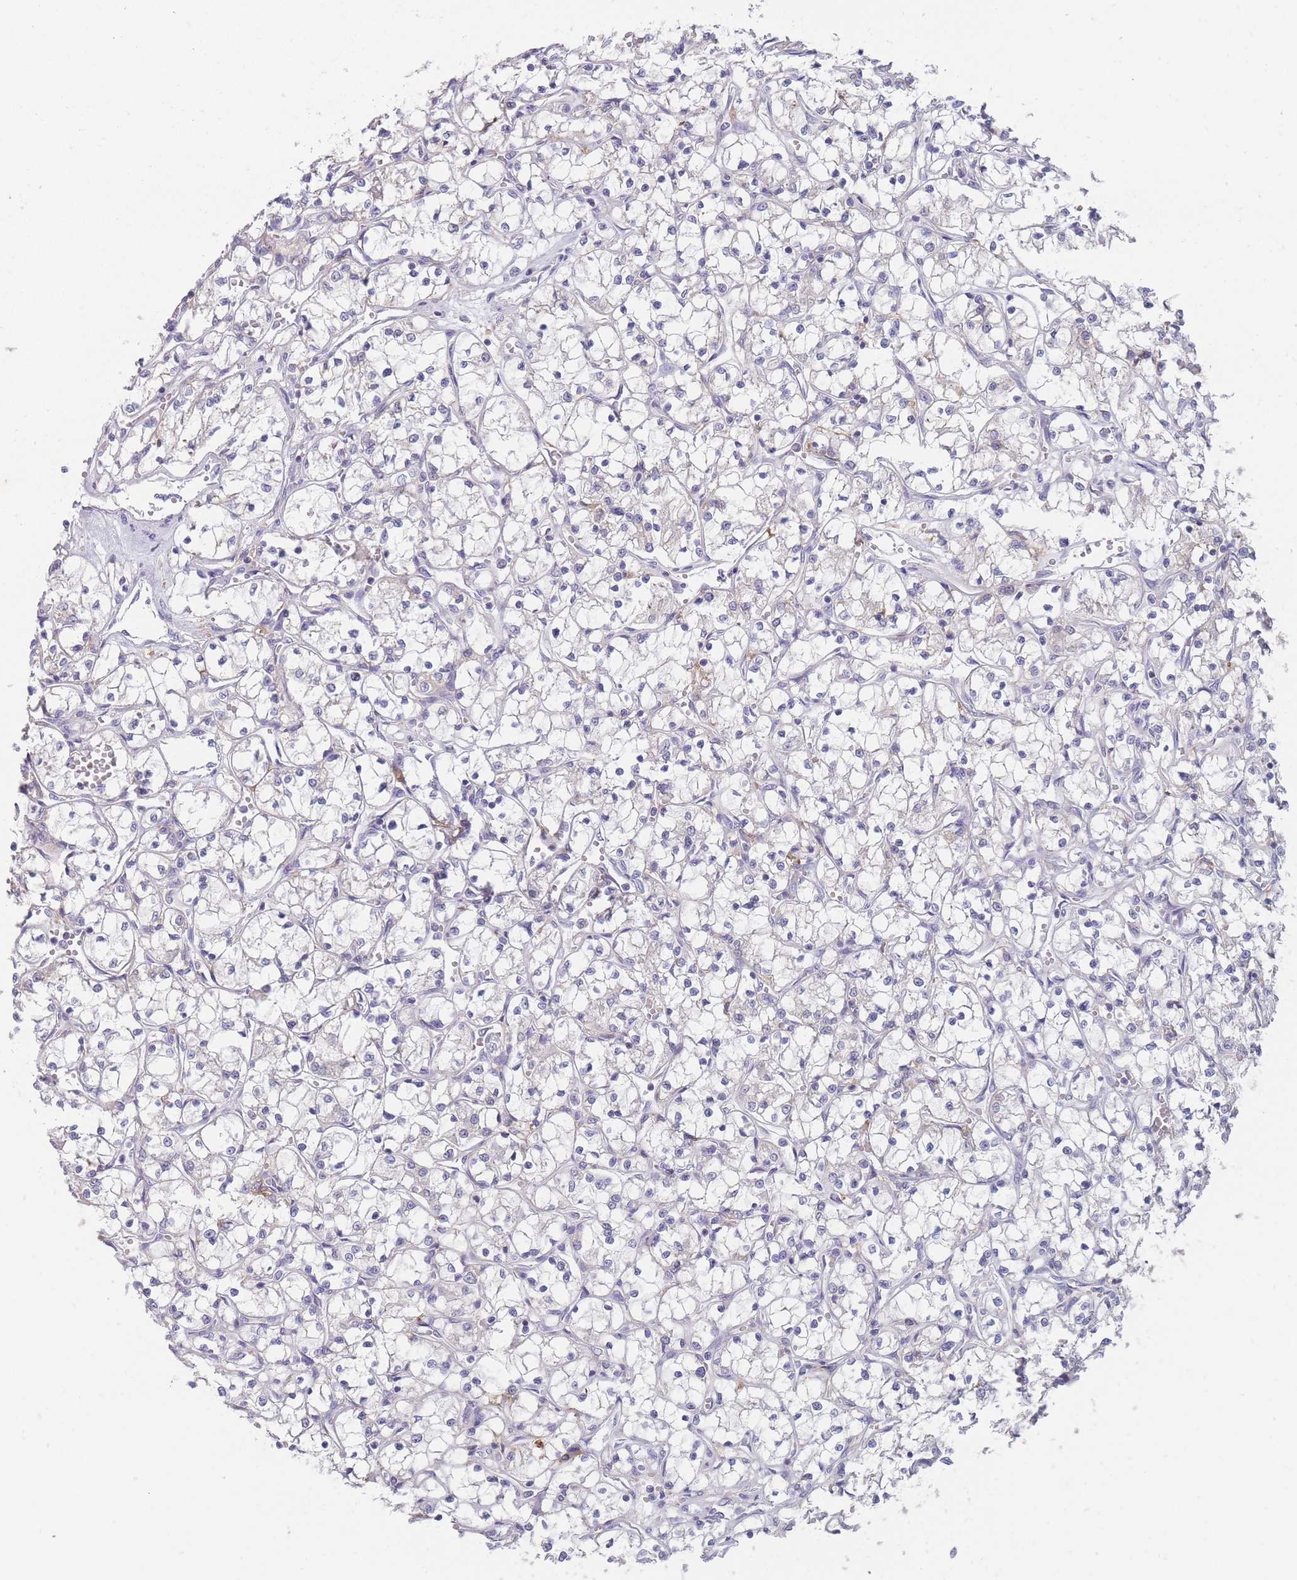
{"staining": {"intensity": "negative", "quantity": "none", "location": "none"}, "tissue": "renal cancer", "cell_type": "Tumor cells", "image_type": "cancer", "snomed": [{"axis": "morphology", "description": "Adenocarcinoma, NOS"}, {"axis": "topography", "description": "Kidney"}], "caption": "High magnification brightfield microscopy of renal cancer stained with DAB (3,3'-diaminobenzidine) (brown) and counterstained with hematoxylin (blue): tumor cells show no significant staining.", "gene": "PEX7", "patient": {"sex": "female", "age": 69}}